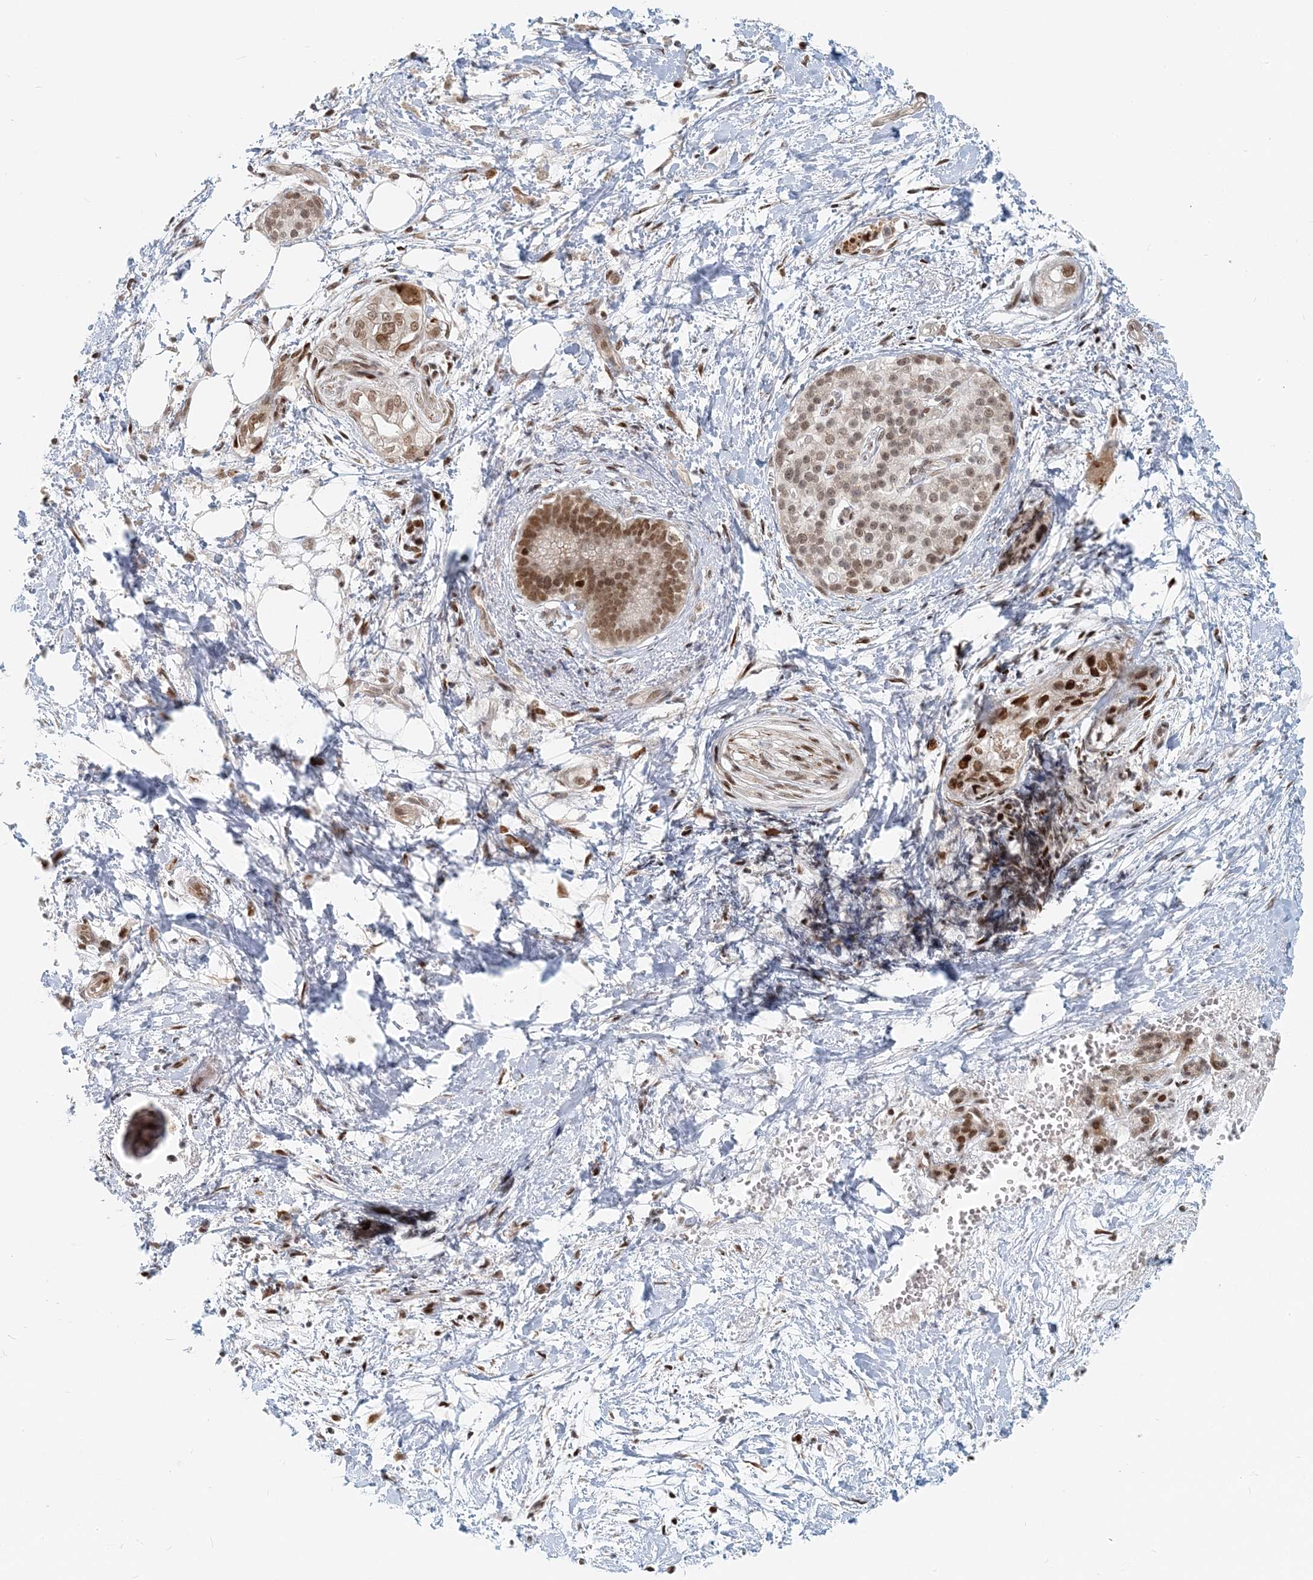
{"staining": {"intensity": "moderate", "quantity": ">75%", "location": "nuclear"}, "tissue": "pancreatic cancer", "cell_type": "Tumor cells", "image_type": "cancer", "snomed": [{"axis": "morphology", "description": "Adenocarcinoma, NOS"}, {"axis": "topography", "description": "Pancreas"}], "caption": "Pancreatic cancer stained for a protein displays moderate nuclear positivity in tumor cells. The staining was performed using DAB to visualize the protein expression in brown, while the nuclei were stained in blue with hematoxylin (Magnification: 20x).", "gene": "BAZ1B", "patient": {"sex": "male", "age": 68}}